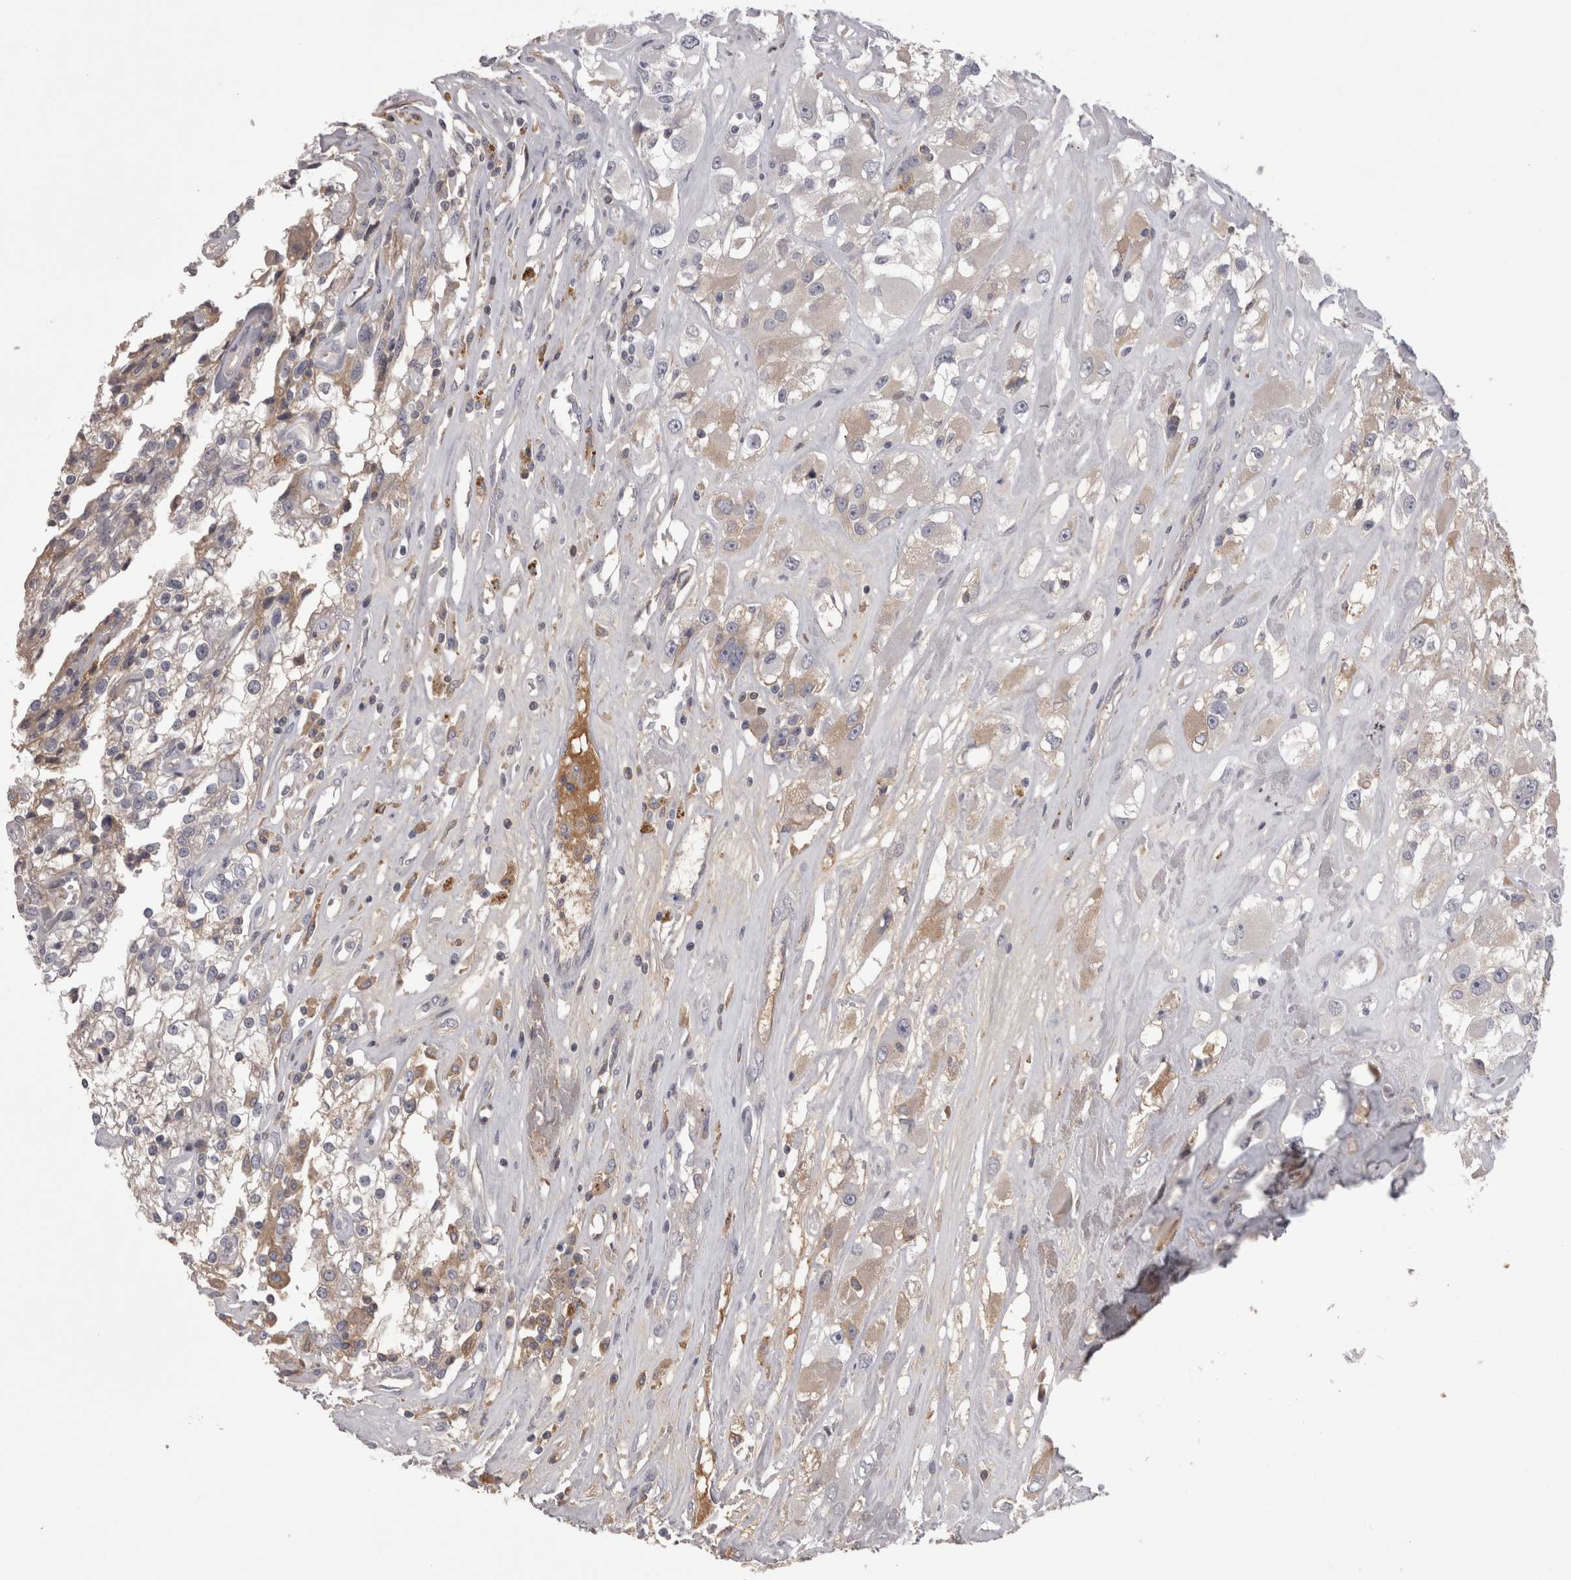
{"staining": {"intensity": "weak", "quantity": "25%-75%", "location": "cytoplasmic/membranous"}, "tissue": "renal cancer", "cell_type": "Tumor cells", "image_type": "cancer", "snomed": [{"axis": "morphology", "description": "Adenocarcinoma, NOS"}, {"axis": "topography", "description": "Kidney"}], "caption": "Tumor cells display low levels of weak cytoplasmic/membranous positivity in about 25%-75% of cells in renal cancer (adenocarcinoma). (Stains: DAB (3,3'-diaminobenzidine) in brown, nuclei in blue, Microscopy: brightfield microscopy at high magnification).", "gene": "SAA4", "patient": {"sex": "female", "age": 52}}